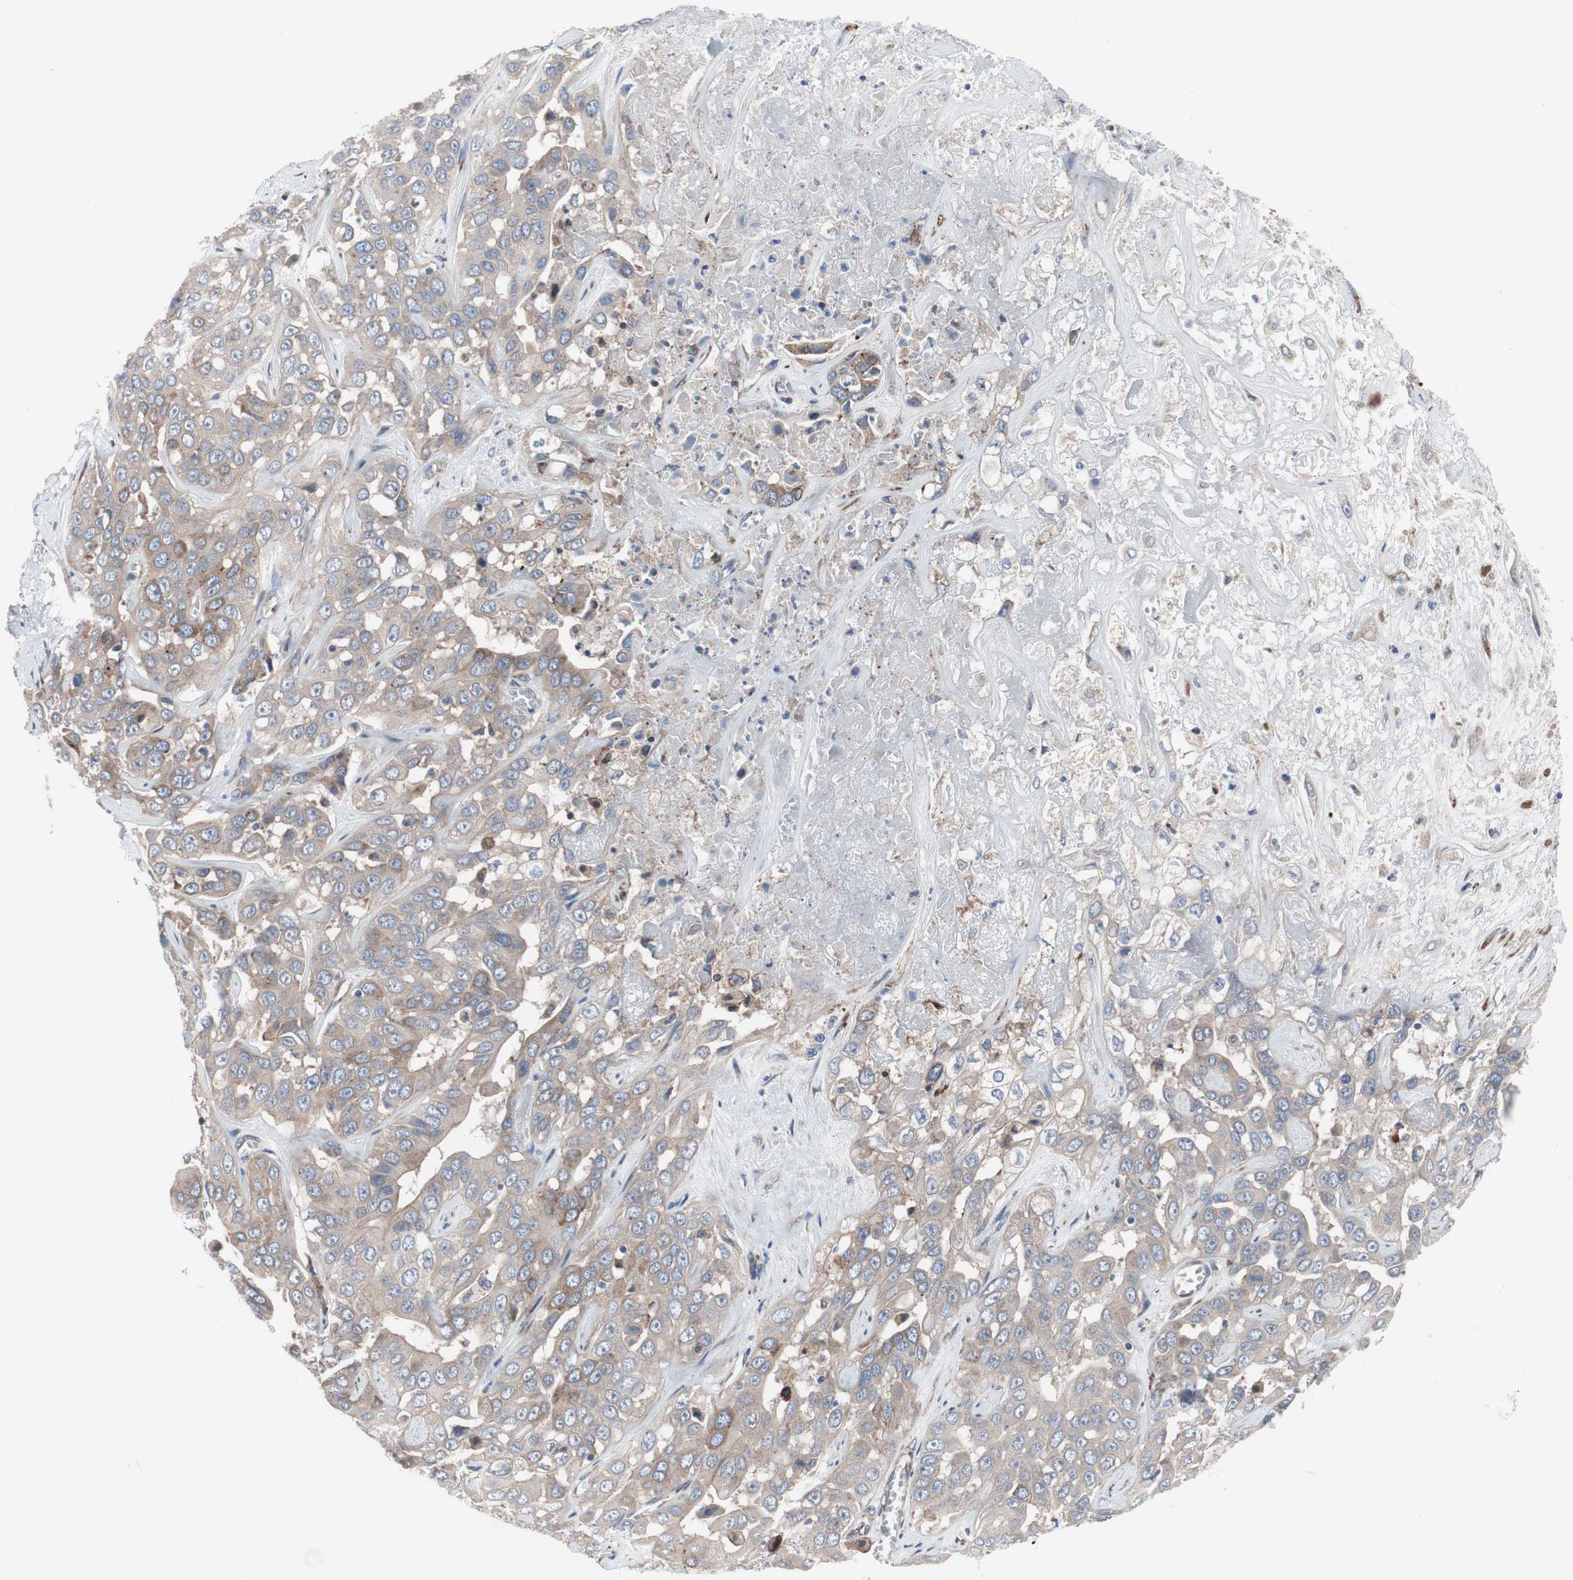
{"staining": {"intensity": "weak", "quantity": ">75%", "location": "cytoplasmic/membranous"}, "tissue": "liver cancer", "cell_type": "Tumor cells", "image_type": "cancer", "snomed": [{"axis": "morphology", "description": "Cholangiocarcinoma"}, {"axis": "topography", "description": "Liver"}], "caption": "A micrograph of human liver cholangiocarcinoma stained for a protein reveals weak cytoplasmic/membranous brown staining in tumor cells. Using DAB (3,3'-diaminobenzidine) (brown) and hematoxylin (blue) stains, captured at high magnification using brightfield microscopy.", "gene": "KANSL1", "patient": {"sex": "female", "age": 52}}